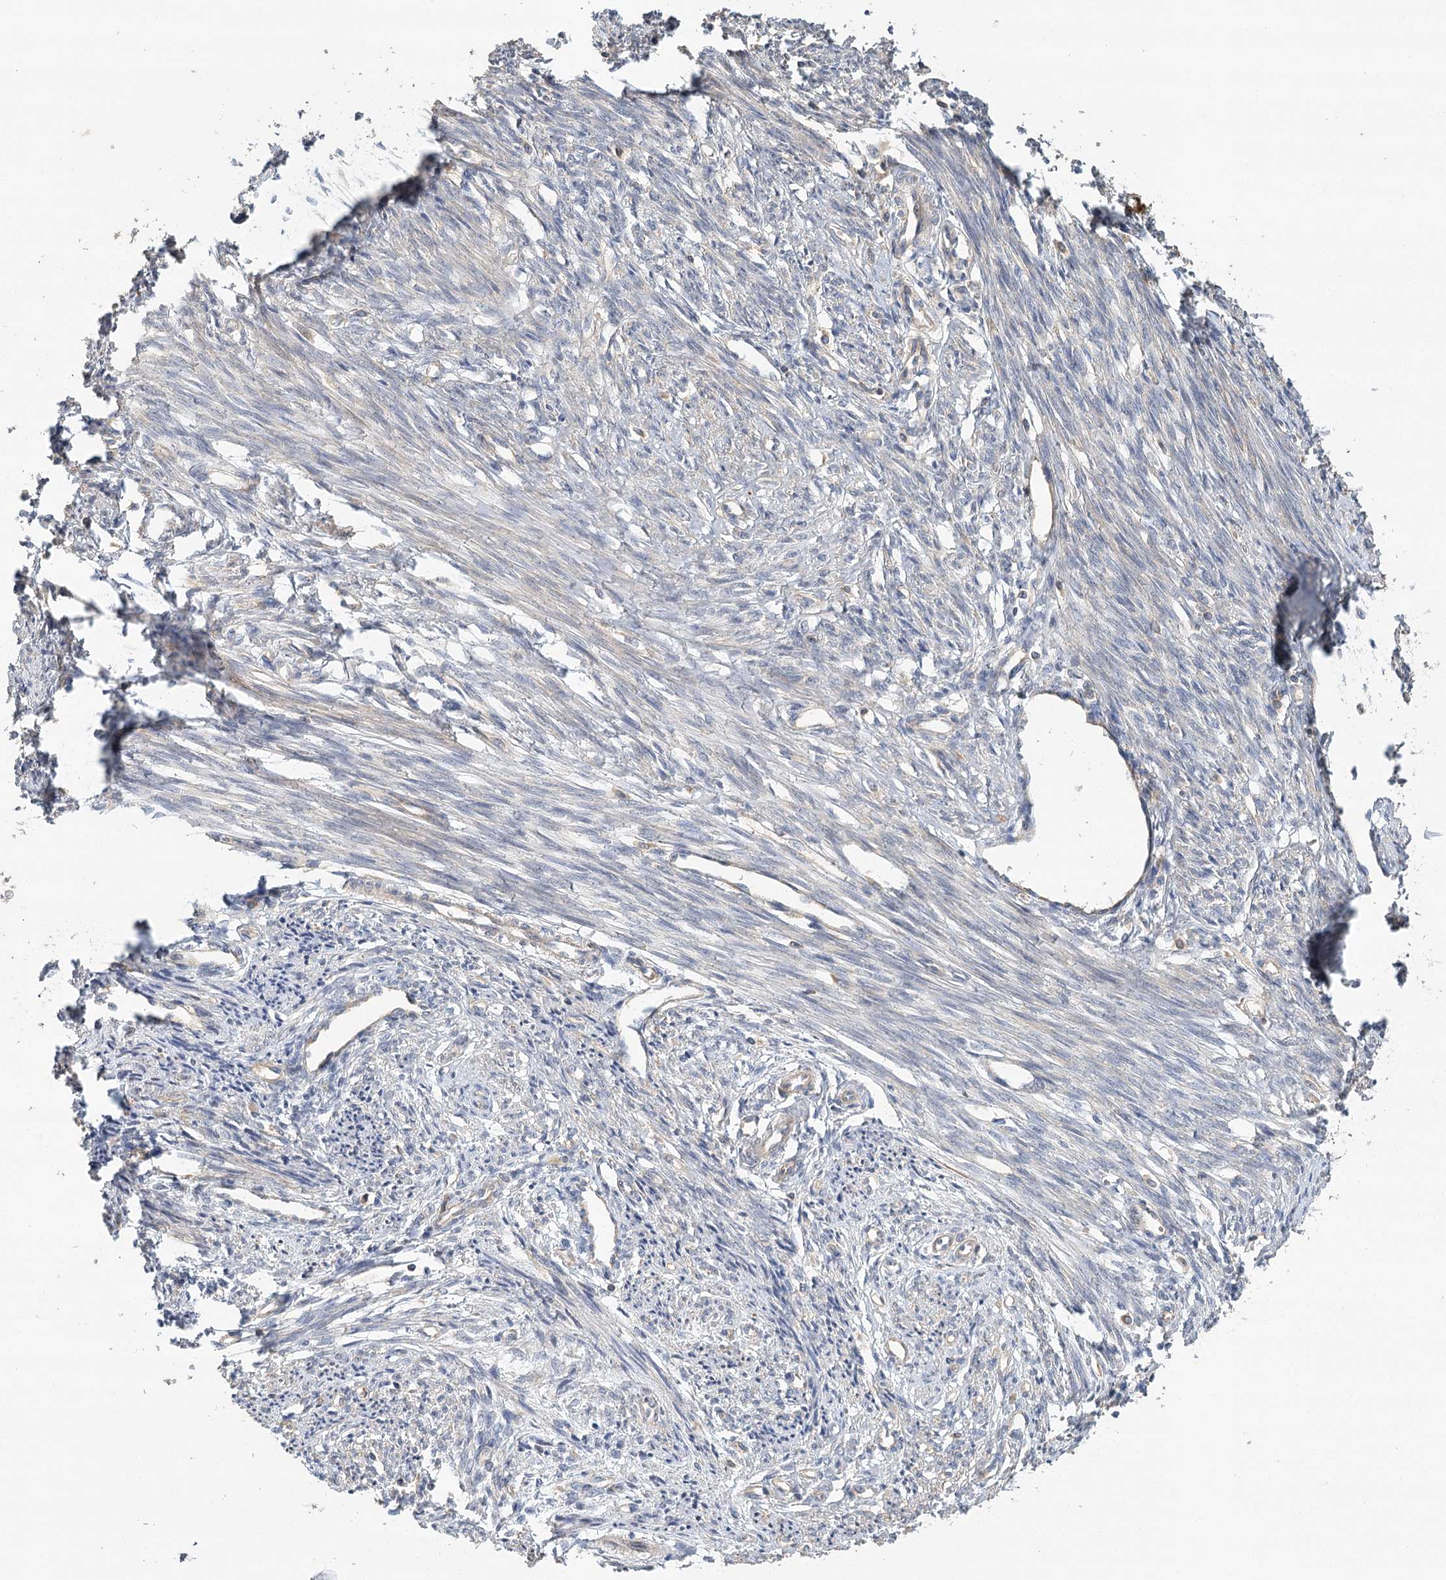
{"staining": {"intensity": "weak", "quantity": "25%-75%", "location": "cytoplasmic/membranous"}, "tissue": "endometrium", "cell_type": "Cells in endometrial stroma", "image_type": "normal", "snomed": [{"axis": "morphology", "description": "Normal tissue, NOS"}, {"axis": "topography", "description": "Endometrium"}], "caption": "Brown immunohistochemical staining in unremarkable human endometrium reveals weak cytoplasmic/membranous expression in about 25%-75% of cells in endometrial stroma.", "gene": "LSS", "patient": {"sex": "female", "age": 56}}